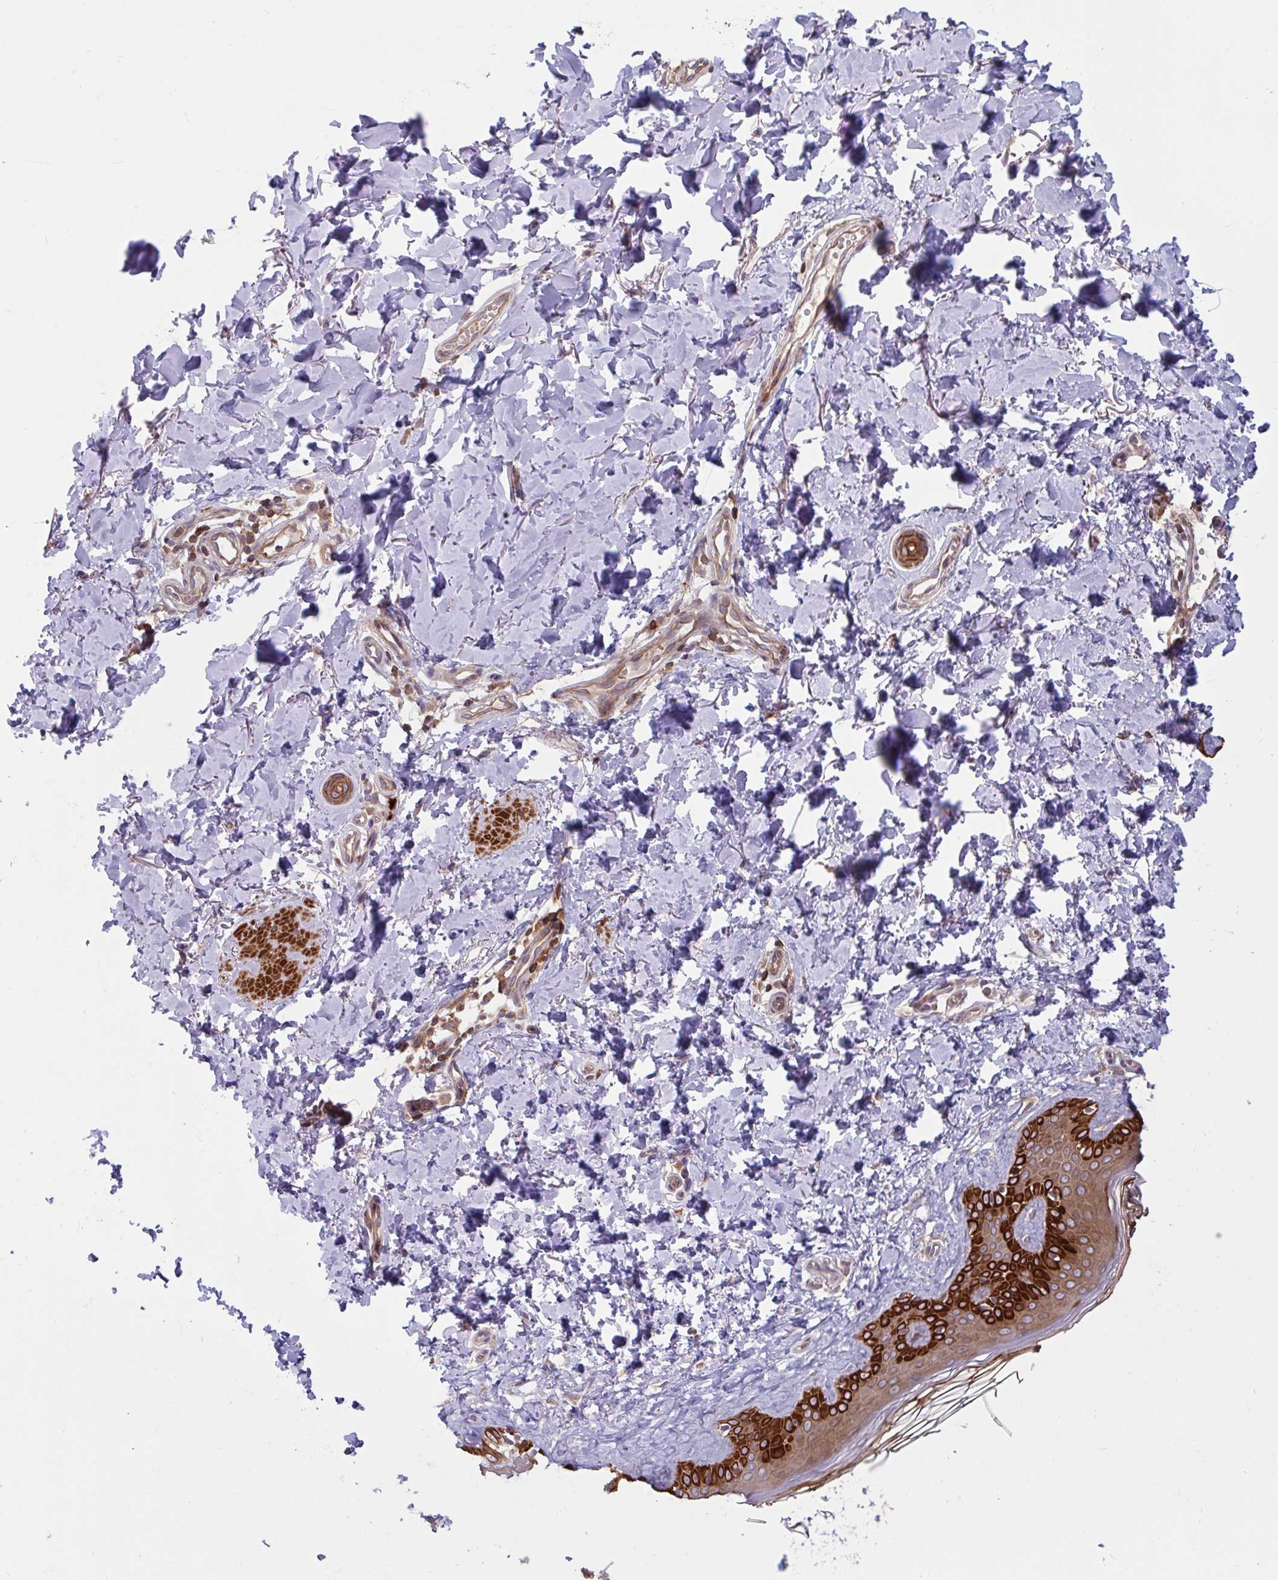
{"staining": {"intensity": "weak", "quantity": ">75%", "location": "cytoplasmic/membranous"}, "tissue": "skin", "cell_type": "Fibroblasts", "image_type": "normal", "snomed": [{"axis": "morphology", "description": "Normal tissue, NOS"}, {"axis": "topography", "description": "Skin"}, {"axis": "topography", "description": "Peripheral nerve tissue"}], "caption": "Unremarkable skin reveals weak cytoplasmic/membranous expression in about >75% of fibroblasts, visualized by immunohistochemistry.", "gene": "TANK", "patient": {"sex": "female", "age": 45}}